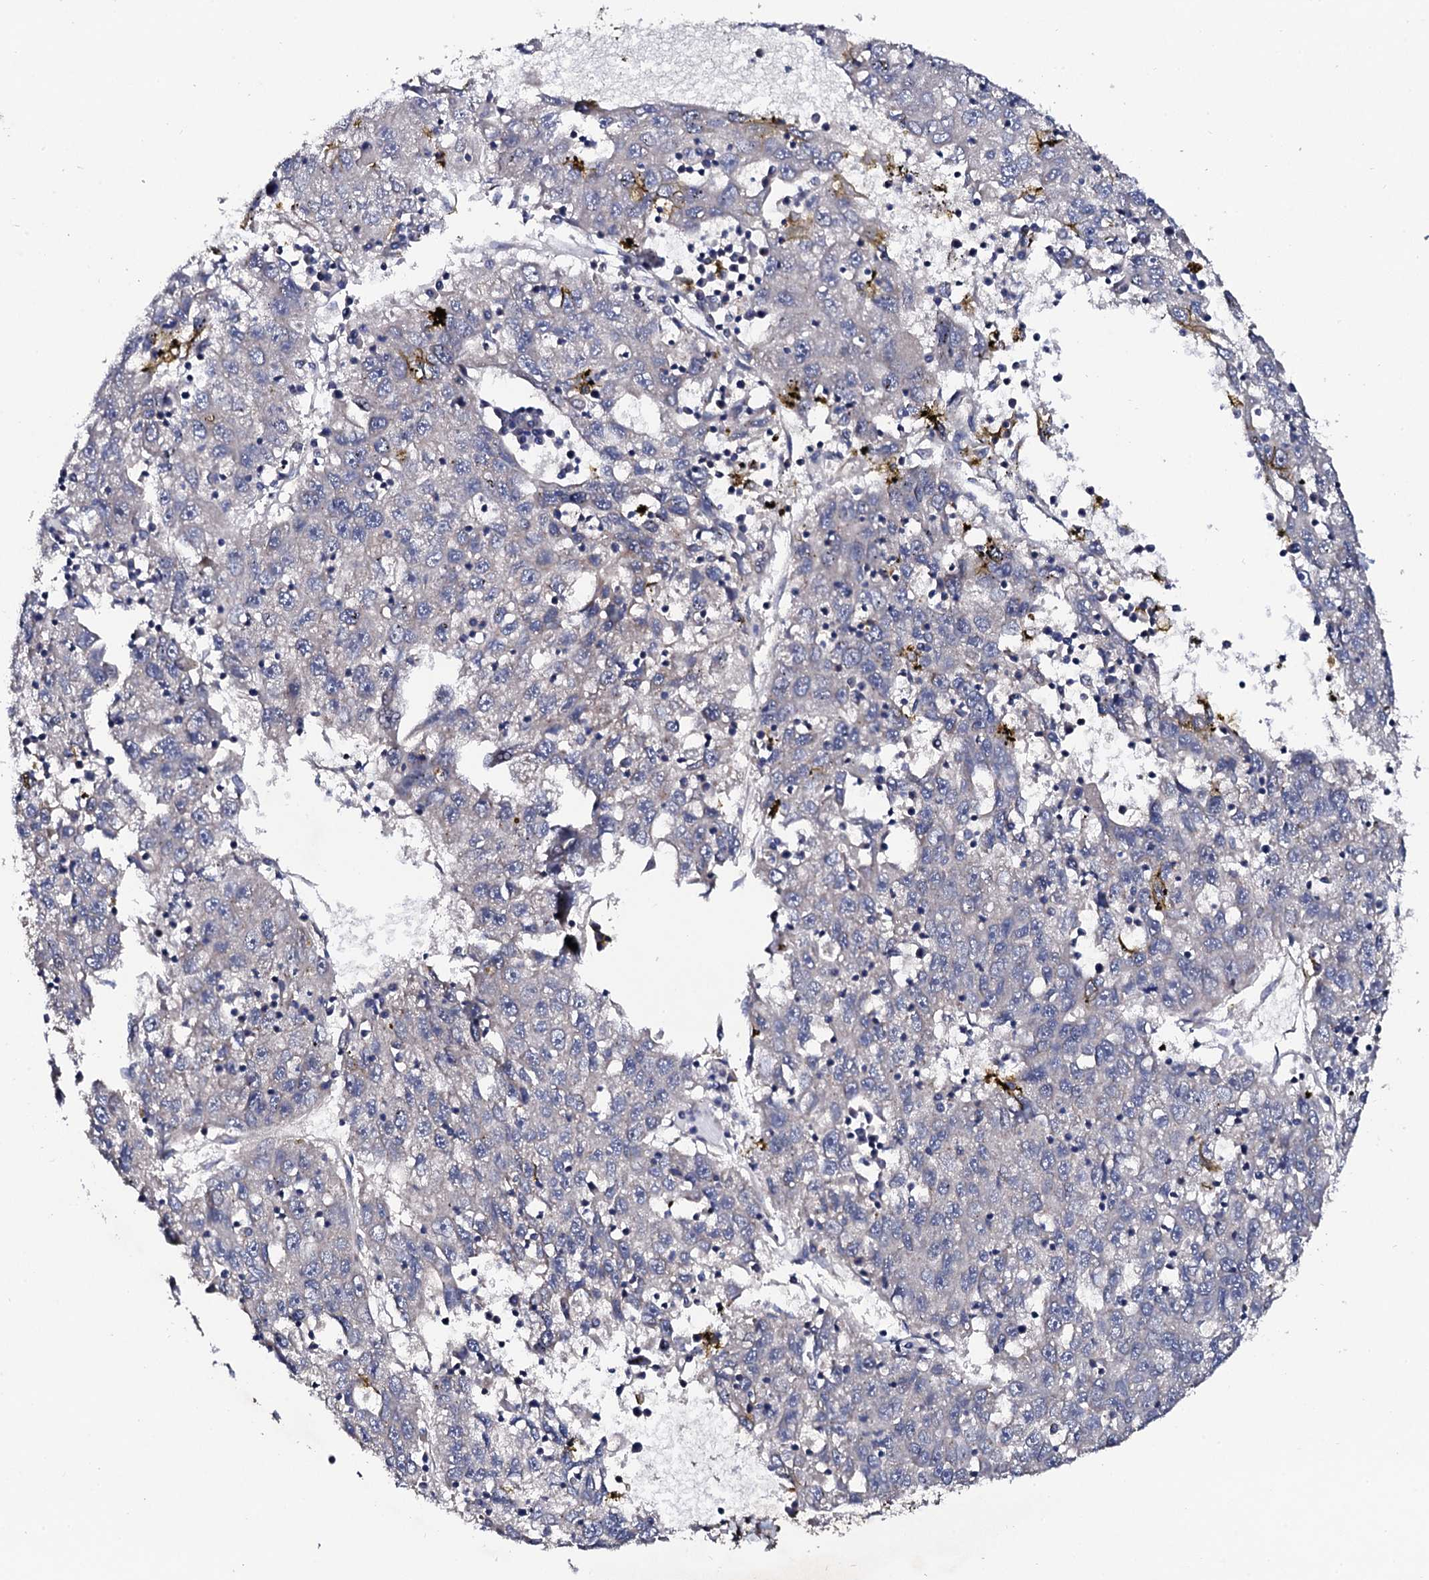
{"staining": {"intensity": "negative", "quantity": "none", "location": "none"}, "tissue": "liver cancer", "cell_type": "Tumor cells", "image_type": "cancer", "snomed": [{"axis": "morphology", "description": "Carcinoma, Hepatocellular, NOS"}, {"axis": "topography", "description": "Liver"}], "caption": "The micrograph demonstrates no significant expression in tumor cells of liver cancer.", "gene": "IP6K1", "patient": {"sex": "male", "age": 49}}